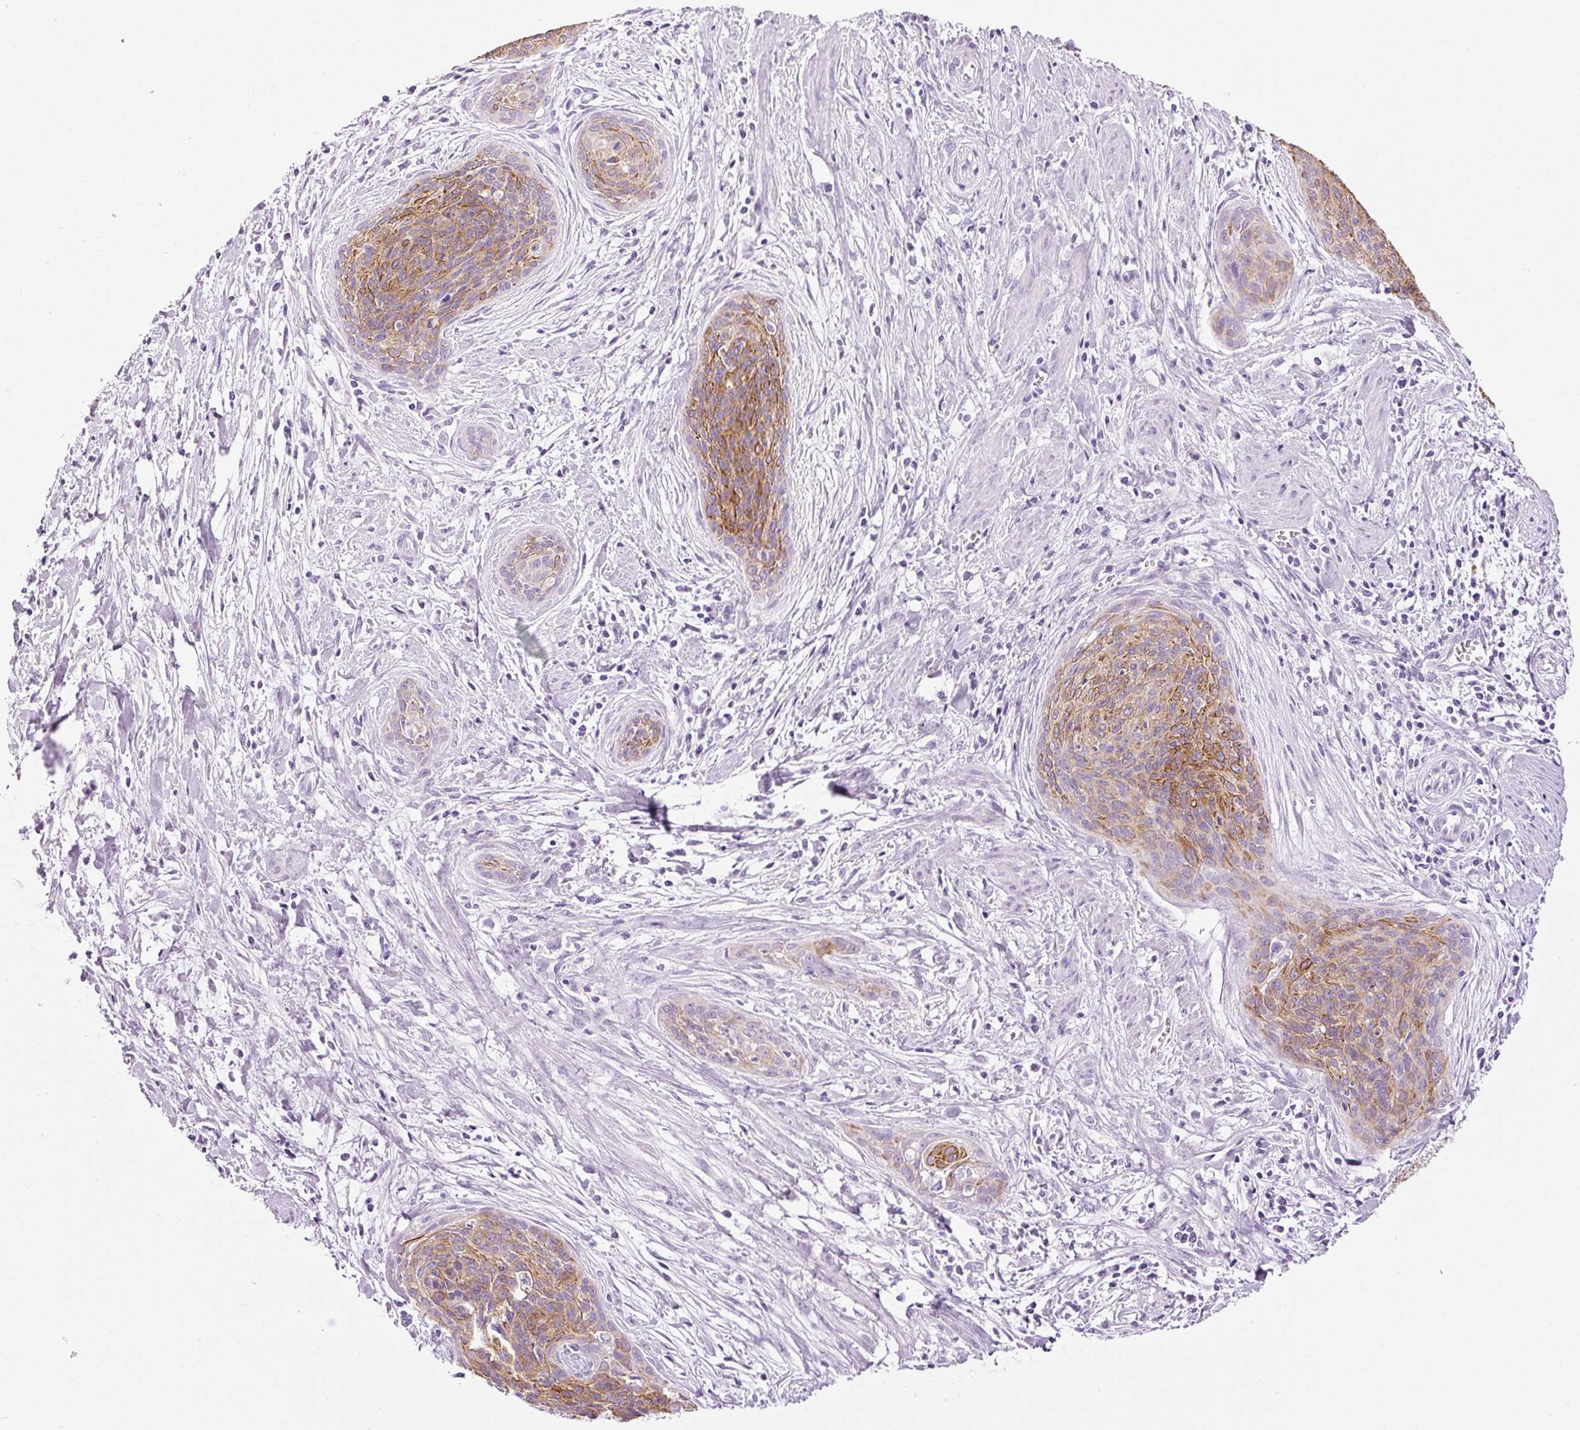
{"staining": {"intensity": "moderate", "quantity": ">75%", "location": "cytoplasmic/membranous"}, "tissue": "cervical cancer", "cell_type": "Tumor cells", "image_type": "cancer", "snomed": [{"axis": "morphology", "description": "Squamous cell carcinoma, NOS"}, {"axis": "topography", "description": "Cervix"}], "caption": "Squamous cell carcinoma (cervical) stained for a protein (brown) displays moderate cytoplasmic/membranous positive expression in approximately >75% of tumor cells.", "gene": "CARD16", "patient": {"sex": "female", "age": 55}}